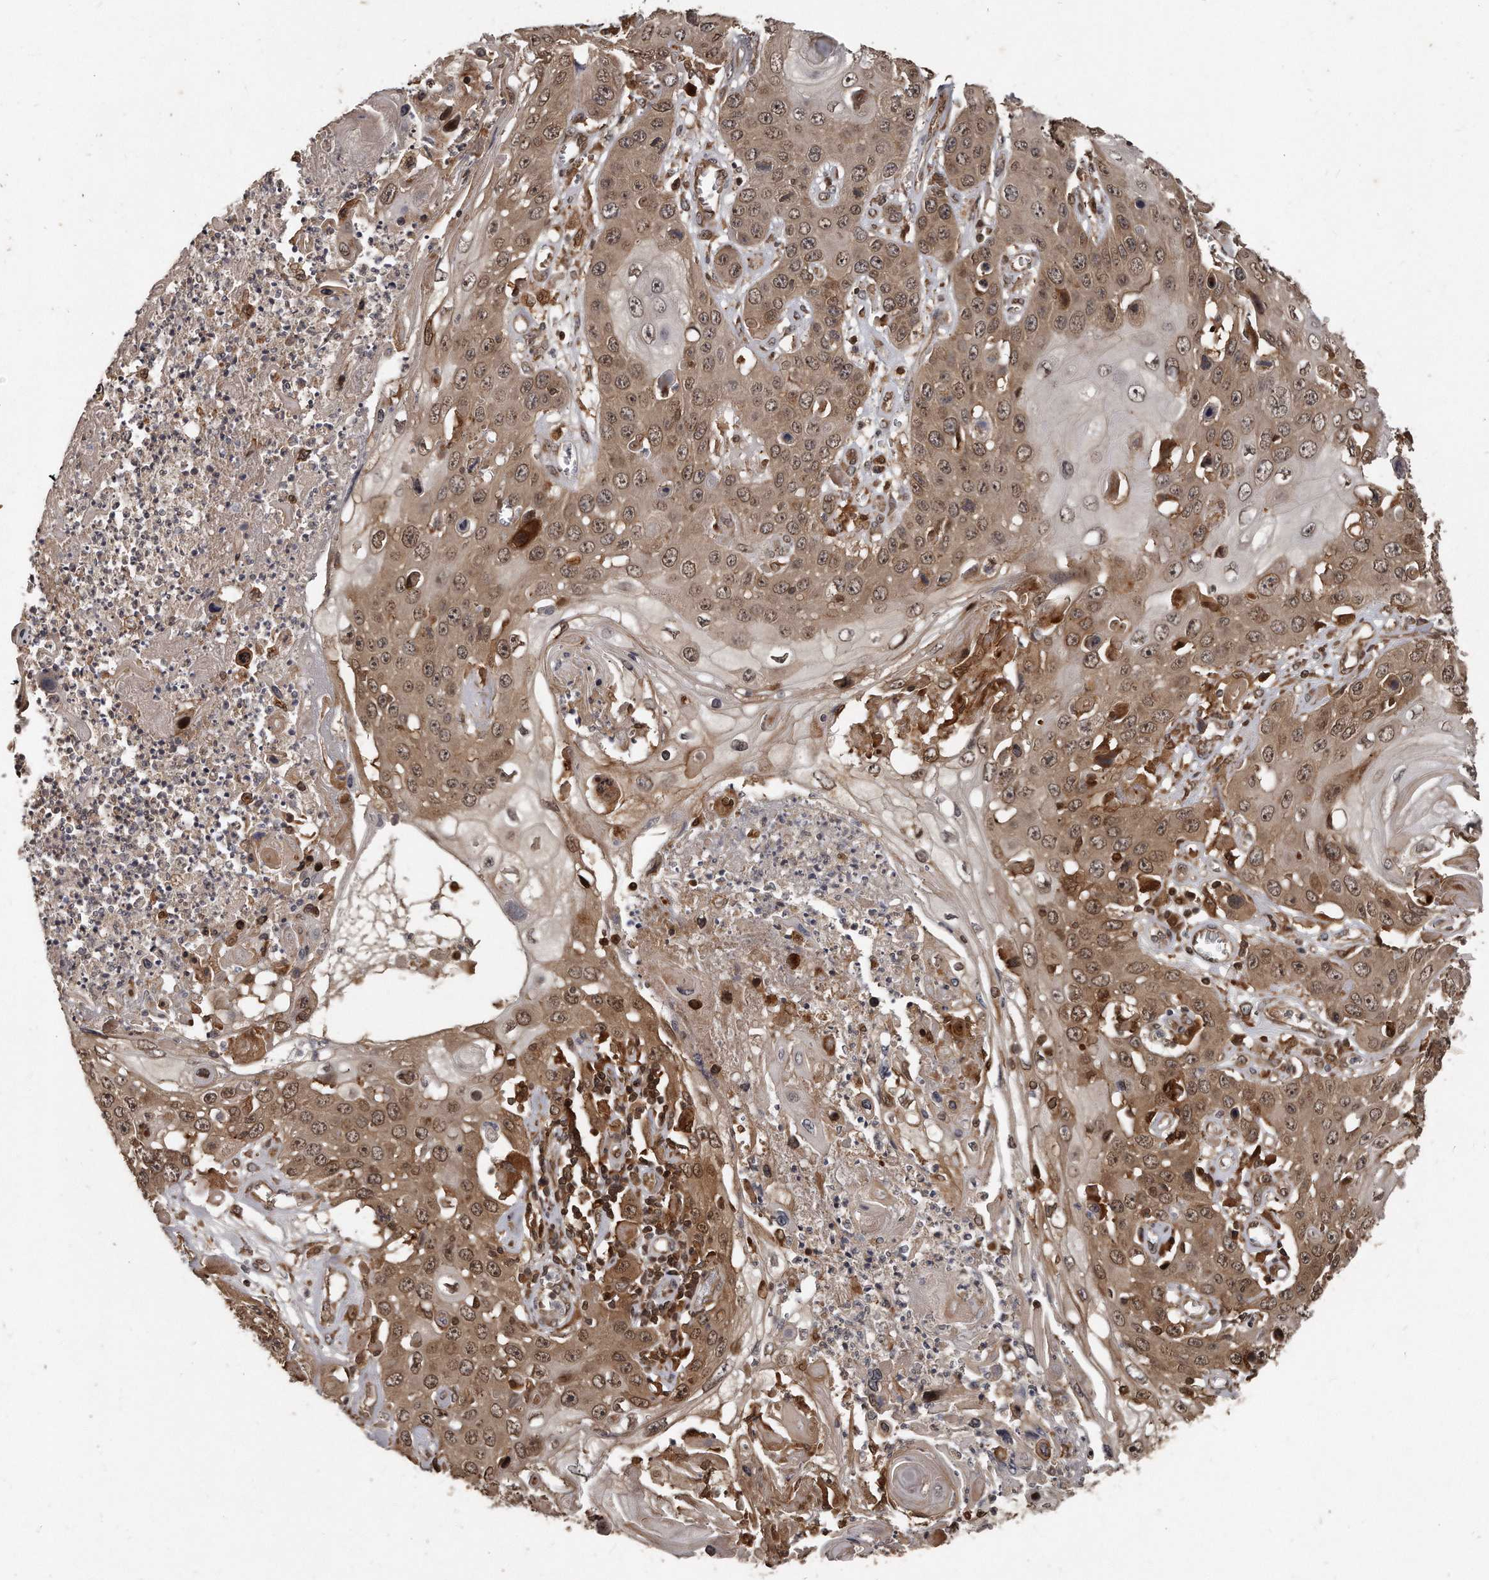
{"staining": {"intensity": "moderate", "quantity": ">75%", "location": "cytoplasmic/membranous,nuclear"}, "tissue": "skin cancer", "cell_type": "Tumor cells", "image_type": "cancer", "snomed": [{"axis": "morphology", "description": "Squamous cell carcinoma, NOS"}, {"axis": "topography", "description": "Skin"}], "caption": "IHC photomicrograph of skin cancer (squamous cell carcinoma) stained for a protein (brown), which reveals medium levels of moderate cytoplasmic/membranous and nuclear expression in about >75% of tumor cells.", "gene": "GCH1", "patient": {"sex": "male", "age": 55}}